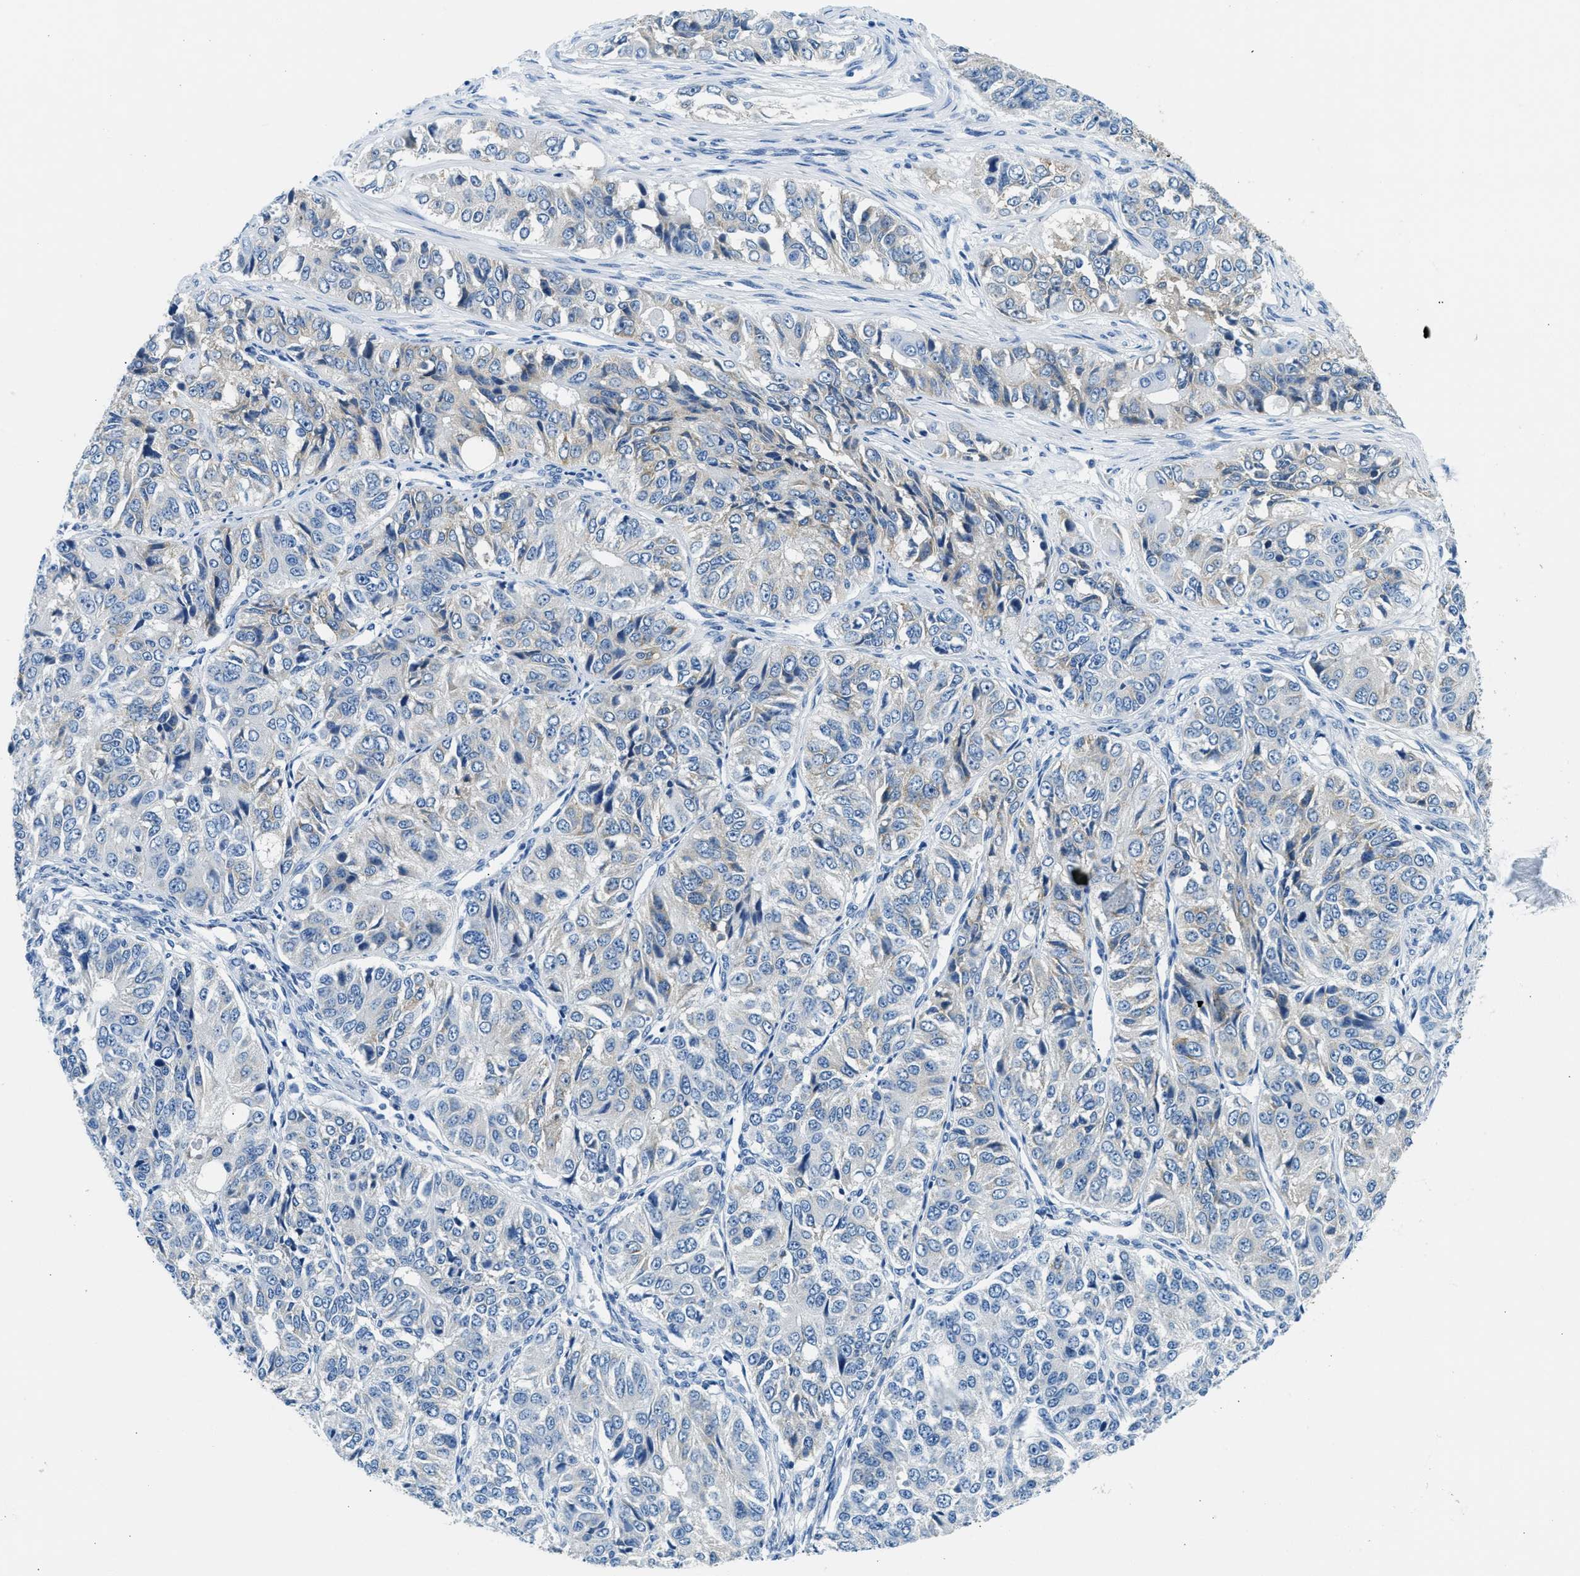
{"staining": {"intensity": "negative", "quantity": "none", "location": "none"}, "tissue": "ovarian cancer", "cell_type": "Tumor cells", "image_type": "cancer", "snomed": [{"axis": "morphology", "description": "Carcinoma, endometroid"}, {"axis": "topography", "description": "Ovary"}], "caption": "This is a image of IHC staining of endometroid carcinoma (ovarian), which shows no staining in tumor cells.", "gene": "CLDN18", "patient": {"sex": "female", "age": 51}}